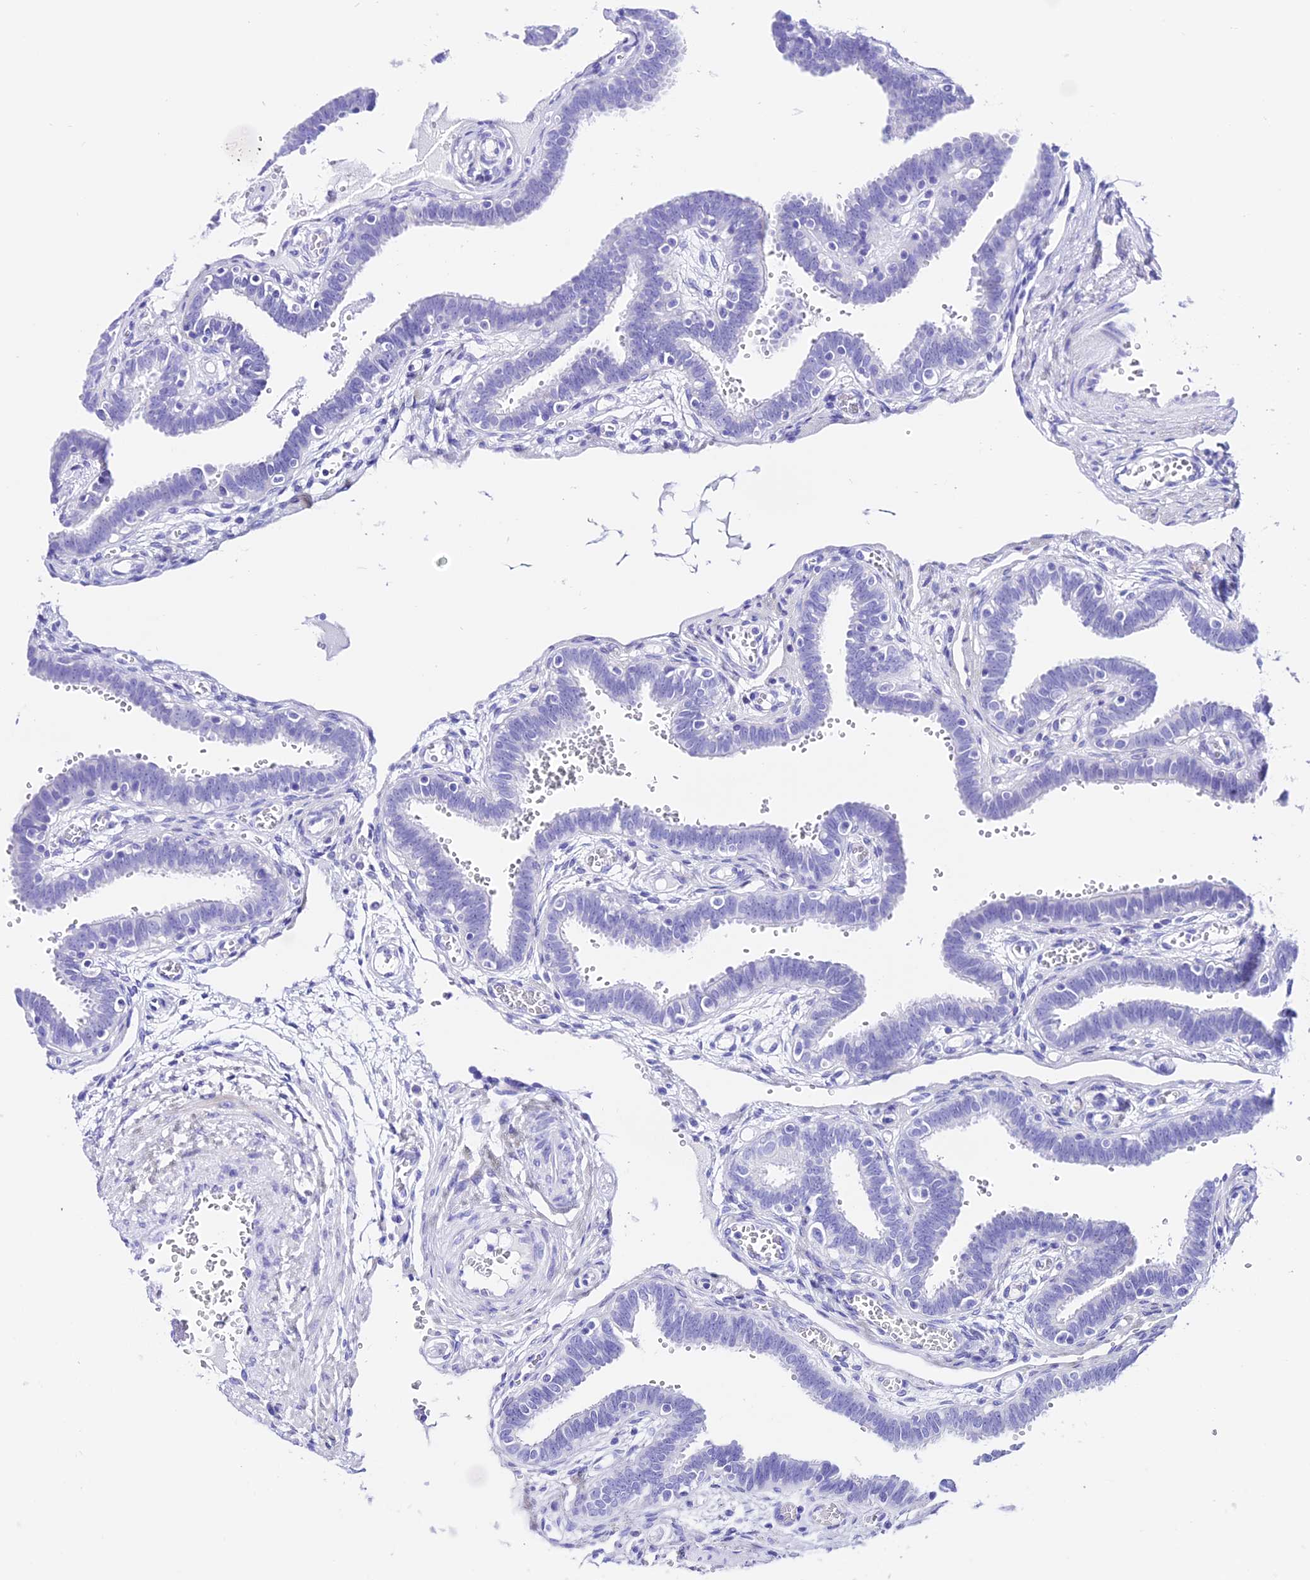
{"staining": {"intensity": "negative", "quantity": "none", "location": "none"}, "tissue": "fallopian tube", "cell_type": "Glandular cells", "image_type": "normal", "snomed": [{"axis": "morphology", "description": "Normal tissue, NOS"}, {"axis": "topography", "description": "Fallopian tube"}, {"axis": "topography", "description": "Placenta"}], "caption": "High magnification brightfield microscopy of unremarkable fallopian tube stained with DAB (brown) and counterstained with hematoxylin (blue): glandular cells show no significant positivity.", "gene": "TRMT44", "patient": {"sex": "female", "age": 32}}